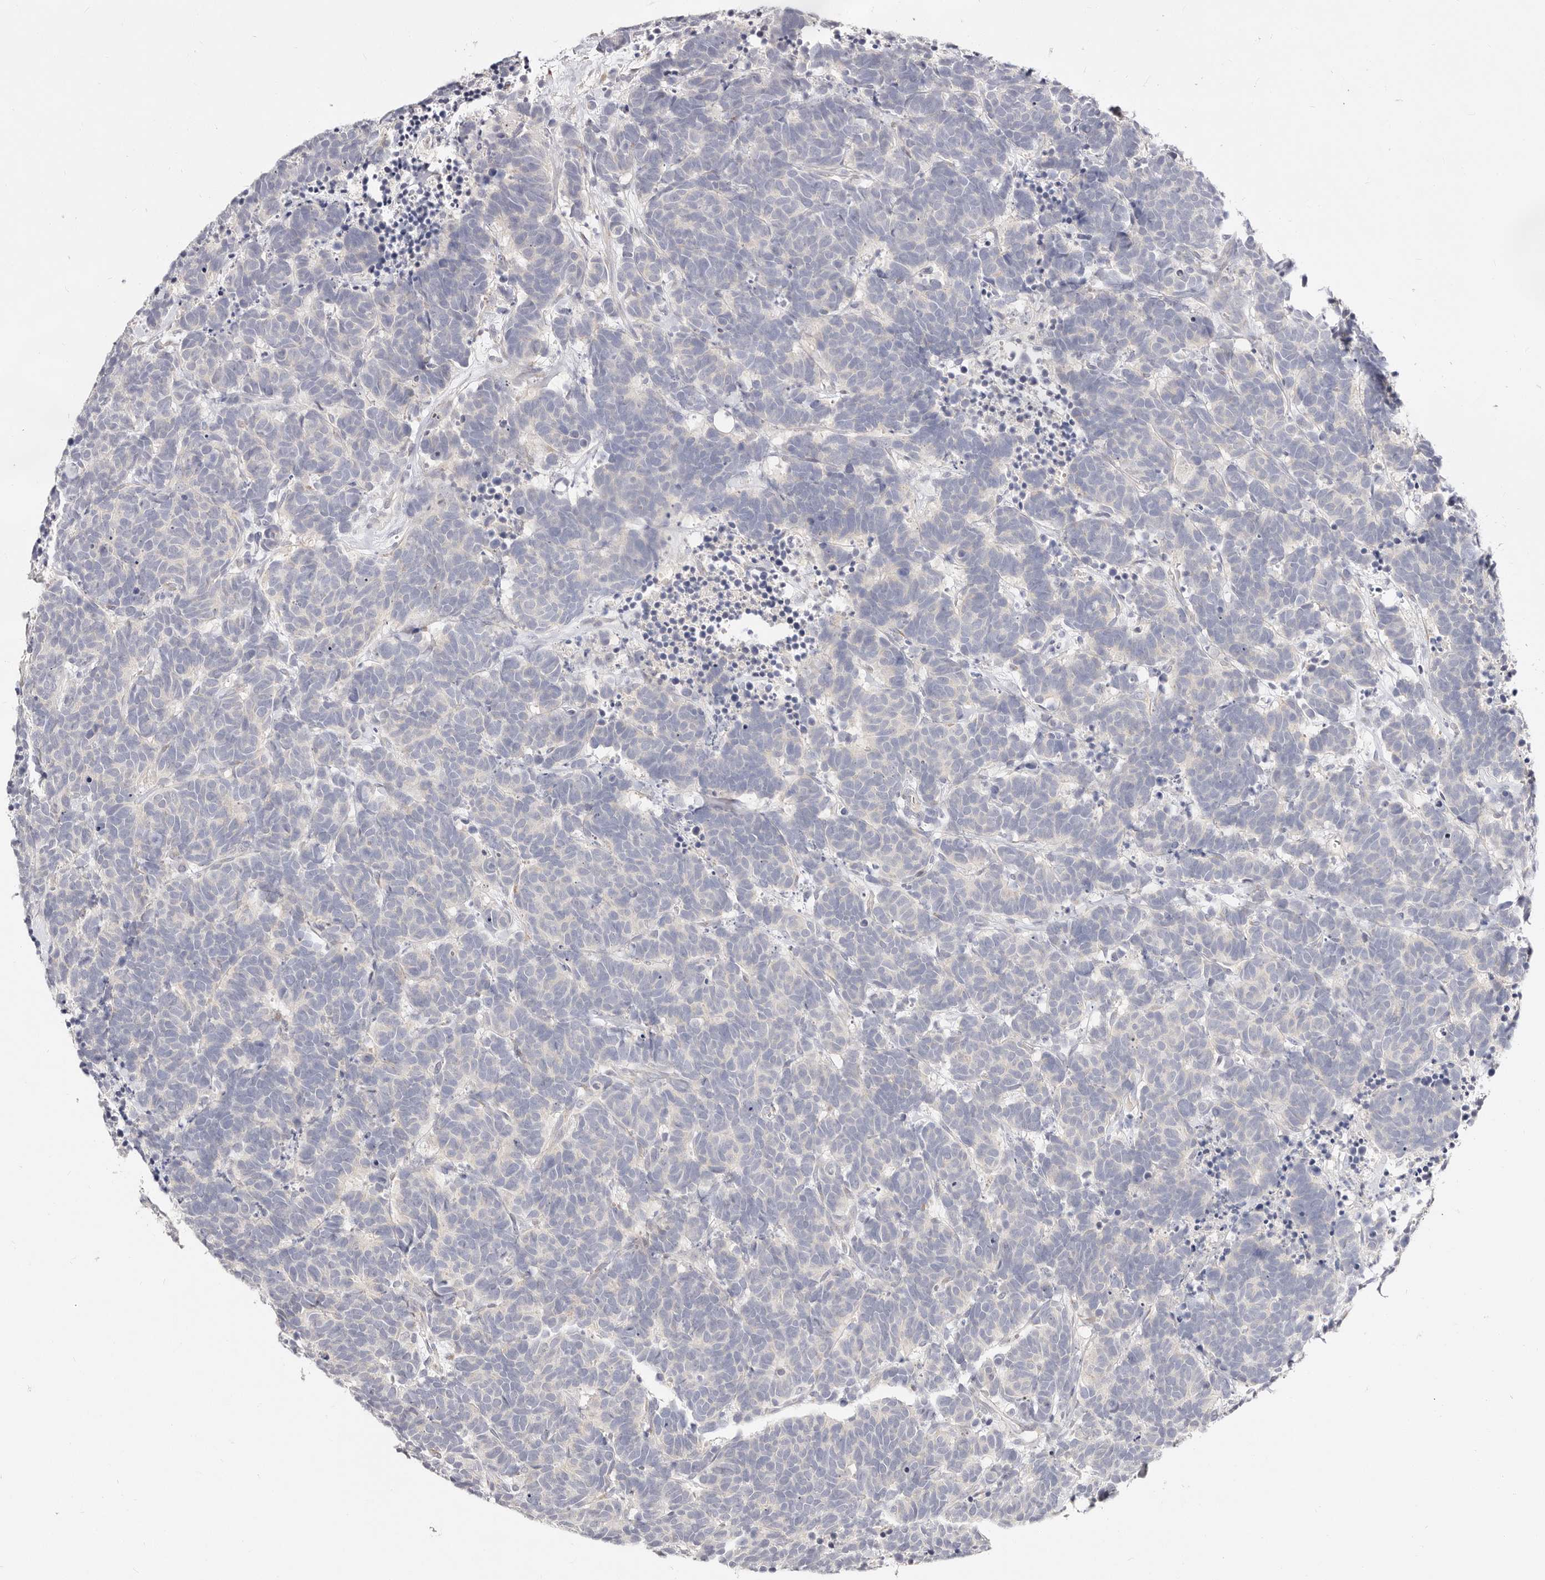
{"staining": {"intensity": "negative", "quantity": "none", "location": "none"}, "tissue": "carcinoid", "cell_type": "Tumor cells", "image_type": "cancer", "snomed": [{"axis": "morphology", "description": "Carcinoma, NOS"}, {"axis": "morphology", "description": "Carcinoid, malignant, NOS"}, {"axis": "topography", "description": "Urinary bladder"}], "caption": "IHC of human carcinoid displays no staining in tumor cells.", "gene": "DNASE1", "patient": {"sex": "male", "age": 57}}